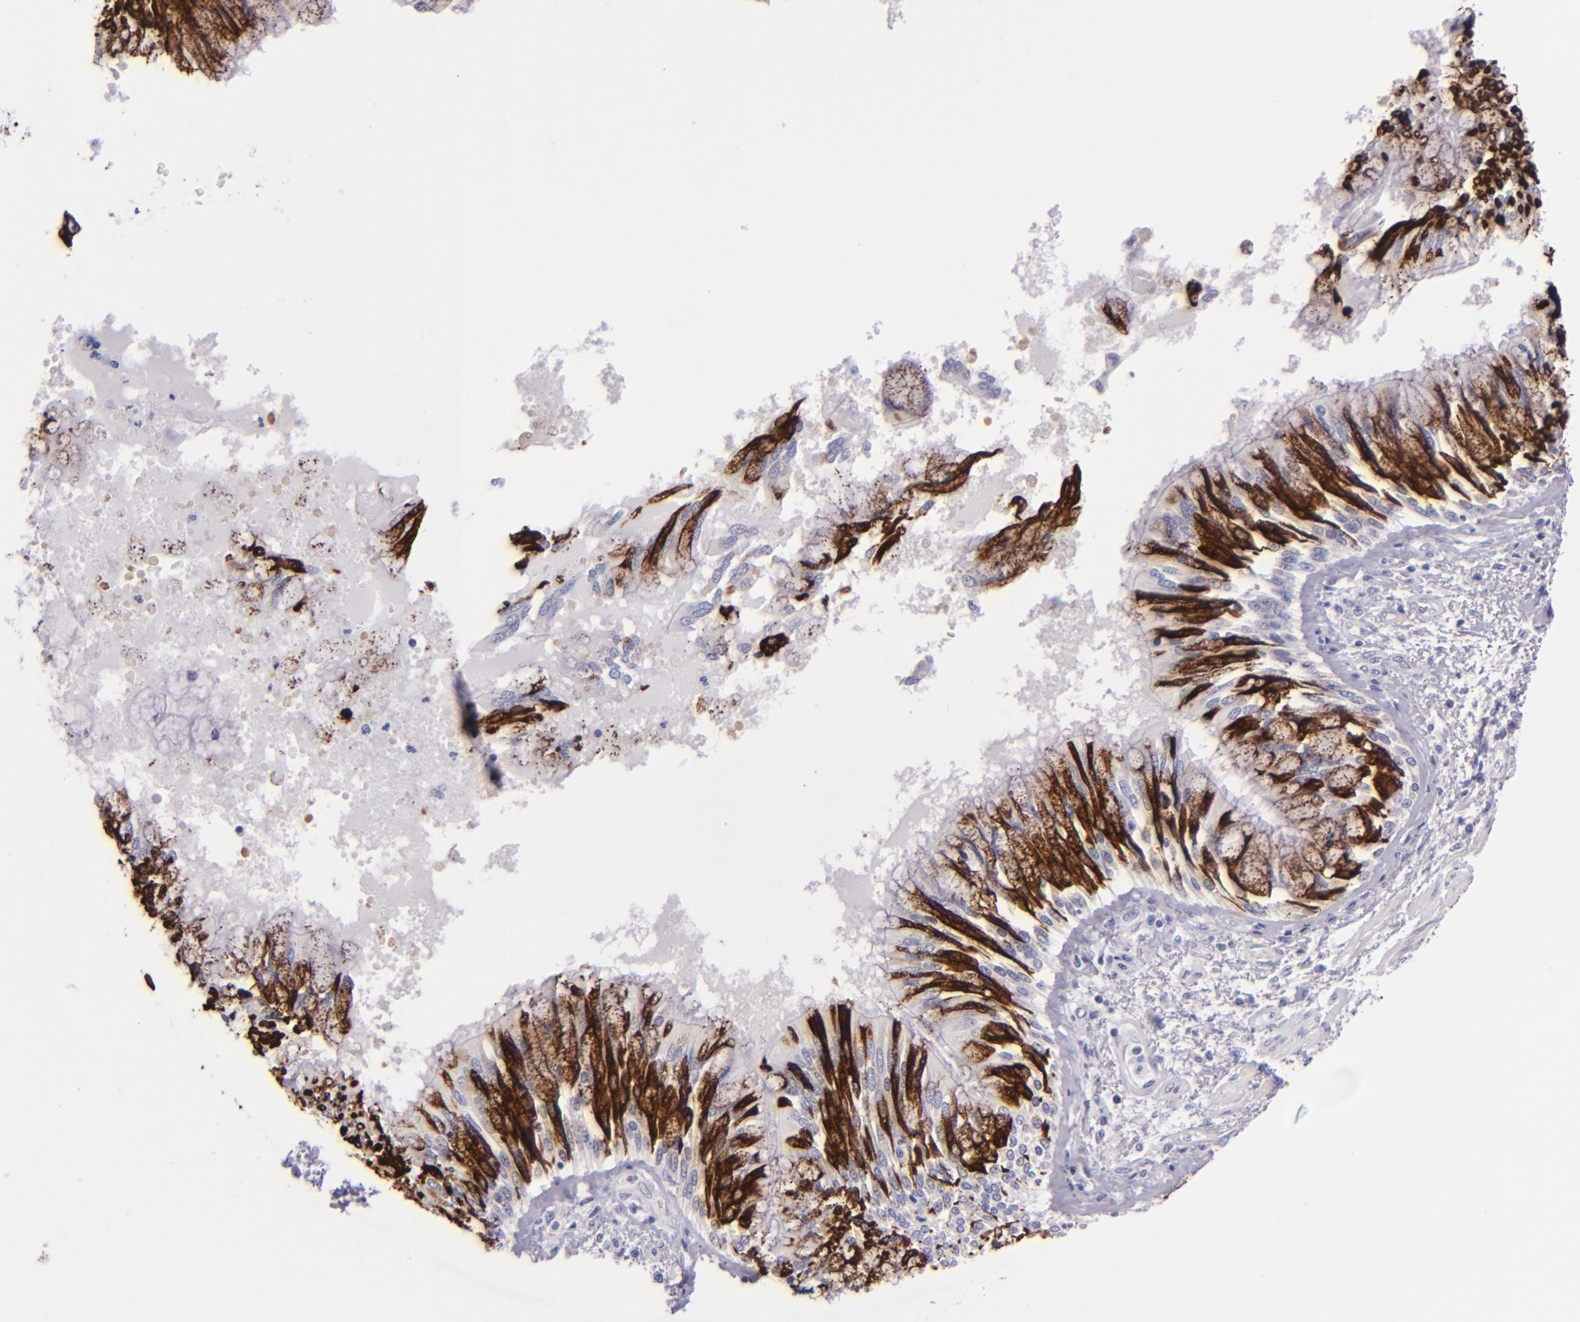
{"staining": {"intensity": "strong", "quantity": ">75%", "location": "cytoplasmic/membranous"}, "tissue": "bronchus", "cell_type": "Respiratory epithelial cells", "image_type": "normal", "snomed": [{"axis": "morphology", "description": "Normal tissue, NOS"}, {"axis": "topography", "description": "Cartilage tissue"}, {"axis": "topography", "description": "Bronchus"}, {"axis": "topography", "description": "Lung"}, {"axis": "topography", "description": "Peripheral nerve tissue"}], "caption": "Immunohistochemistry (IHC) staining of benign bronchus, which demonstrates high levels of strong cytoplasmic/membranous staining in about >75% of respiratory epithelial cells indicating strong cytoplasmic/membranous protein staining. The staining was performed using DAB (3,3'-diaminobenzidine) (brown) for protein detection and nuclei were counterstained in hematoxylin (blue).", "gene": "MUC5AC", "patient": {"sex": "female", "age": 49}}